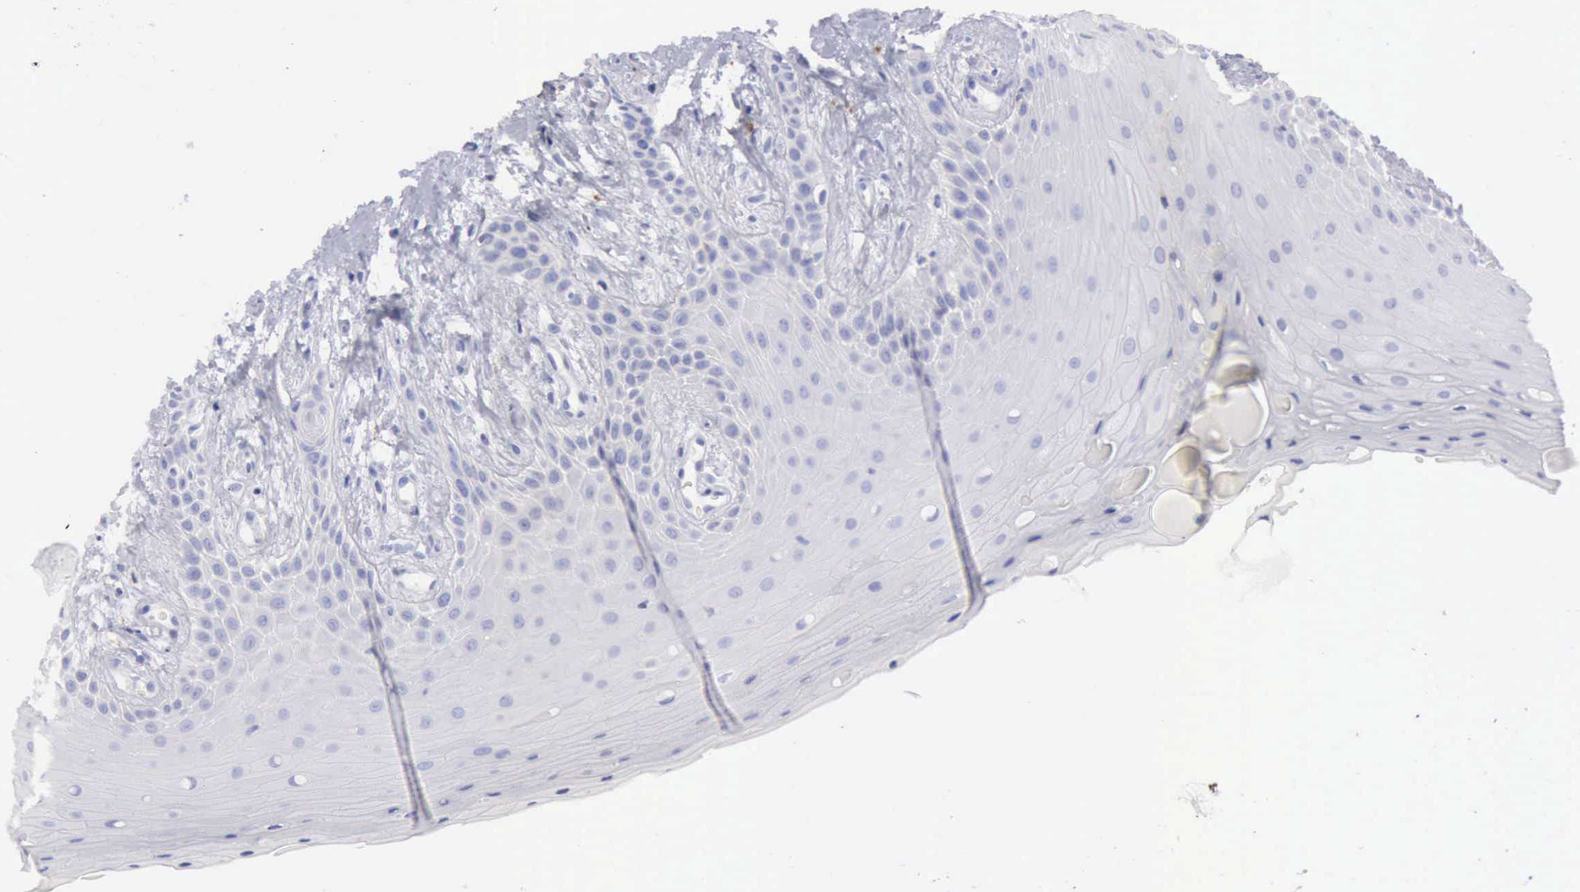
{"staining": {"intensity": "negative", "quantity": "none", "location": "none"}, "tissue": "oral mucosa", "cell_type": "Squamous epithelial cells", "image_type": "normal", "snomed": [{"axis": "morphology", "description": "Normal tissue, NOS"}, {"axis": "topography", "description": "Oral tissue"}], "caption": "Unremarkable oral mucosa was stained to show a protein in brown. There is no significant positivity in squamous epithelial cells. (Stains: DAB immunohistochemistry with hematoxylin counter stain, Microscopy: brightfield microscopy at high magnification).", "gene": "CTSS", "patient": {"sex": "male", "age": 69}}